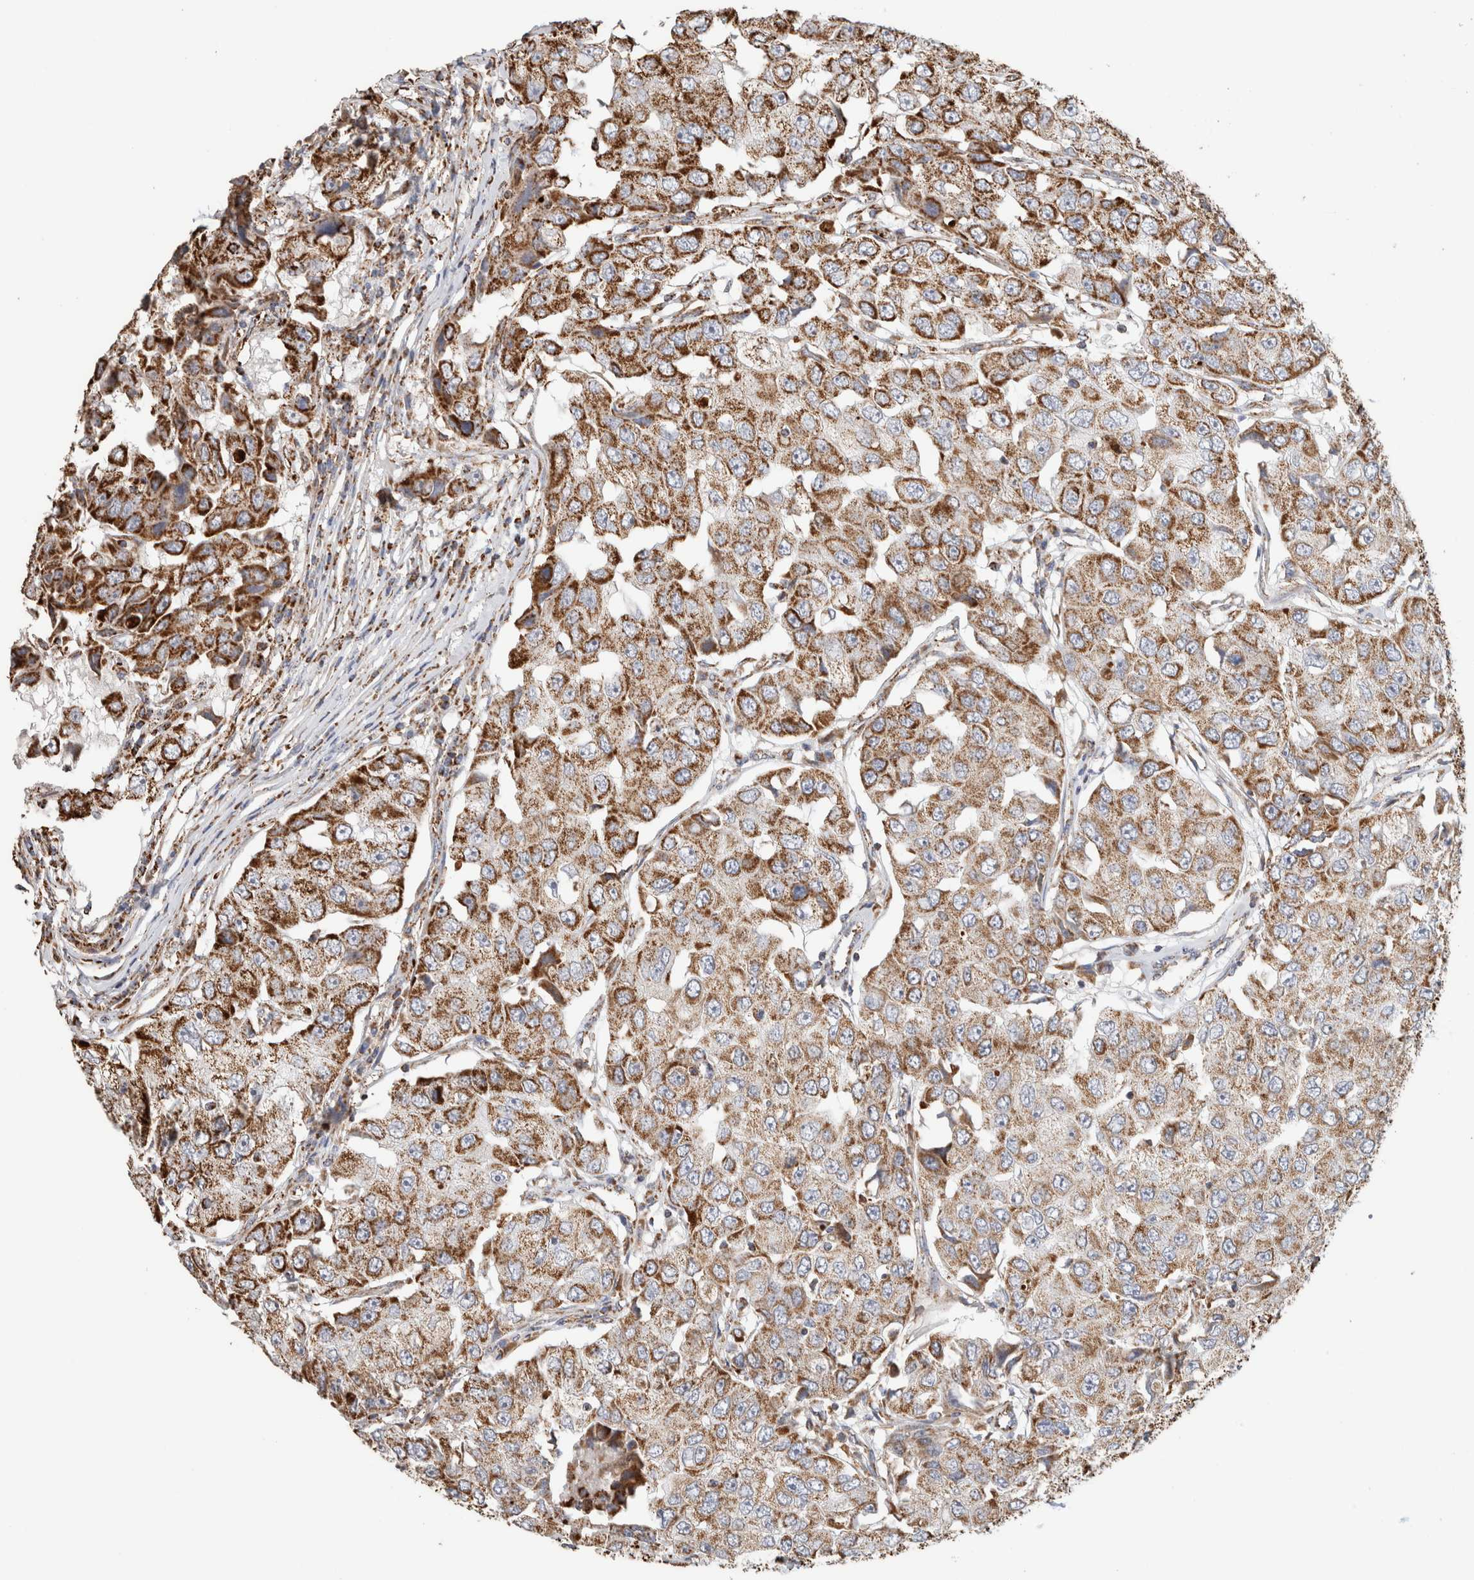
{"staining": {"intensity": "moderate", "quantity": ">75%", "location": "cytoplasmic/membranous"}, "tissue": "breast cancer", "cell_type": "Tumor cells", "image_type": "cancer", "snomed": [{"axis": "morphology", "description": "Duct carcinoma"}, {"axis": "topography", "description": "Breast"}], "caption": "High-power microscopy captured an IHC micrograph of breast cancer (invasive ductal carcinoma), revealing moderate cytoplasmic/membranous expression in about >75% of tumor cells.", "gene": "C1QBP", "patient": {"sex": "female", "age": 27}}